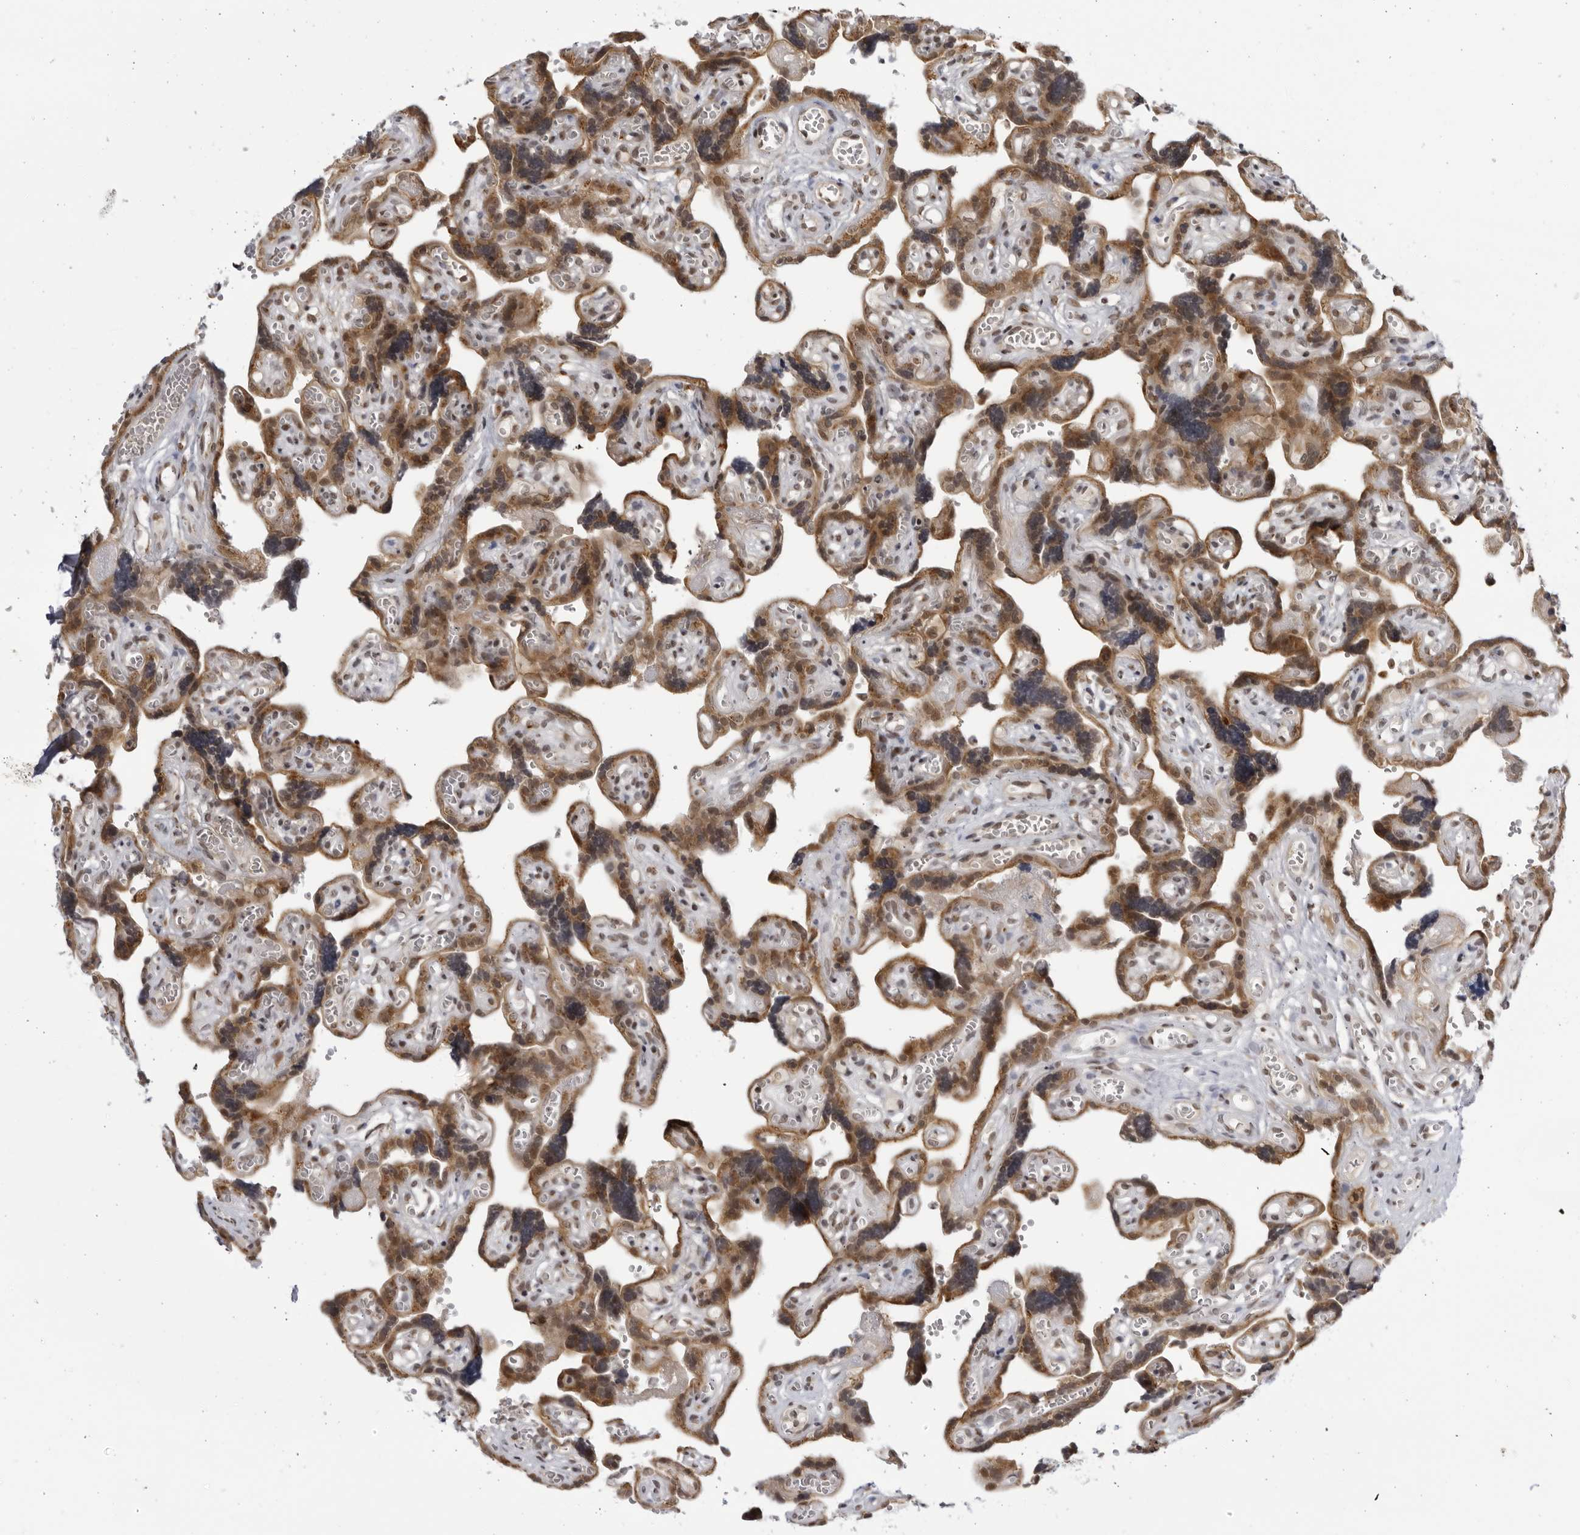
{"staining": {"intensity": "moderate", "quantity": ">75%", "location": "cytoplasmic/membranous,nuclear"}, "tissue": "placenta", "cell_type": "Decidual cells", "image_type": "normal", "snomed": [{"axis": "morphology", "description": "Normal tissue, NOS"}, {"axis": "topography", "description": "Placenta"}], "caption": "Human placenta stained with a brown dye shows moderate cytoplasmic/membranous,nuclear positive positivity in approximately >75% of decidual cells.", "gene": "RASGEF1C", "patient": {"sex": "female", "age": 30}}